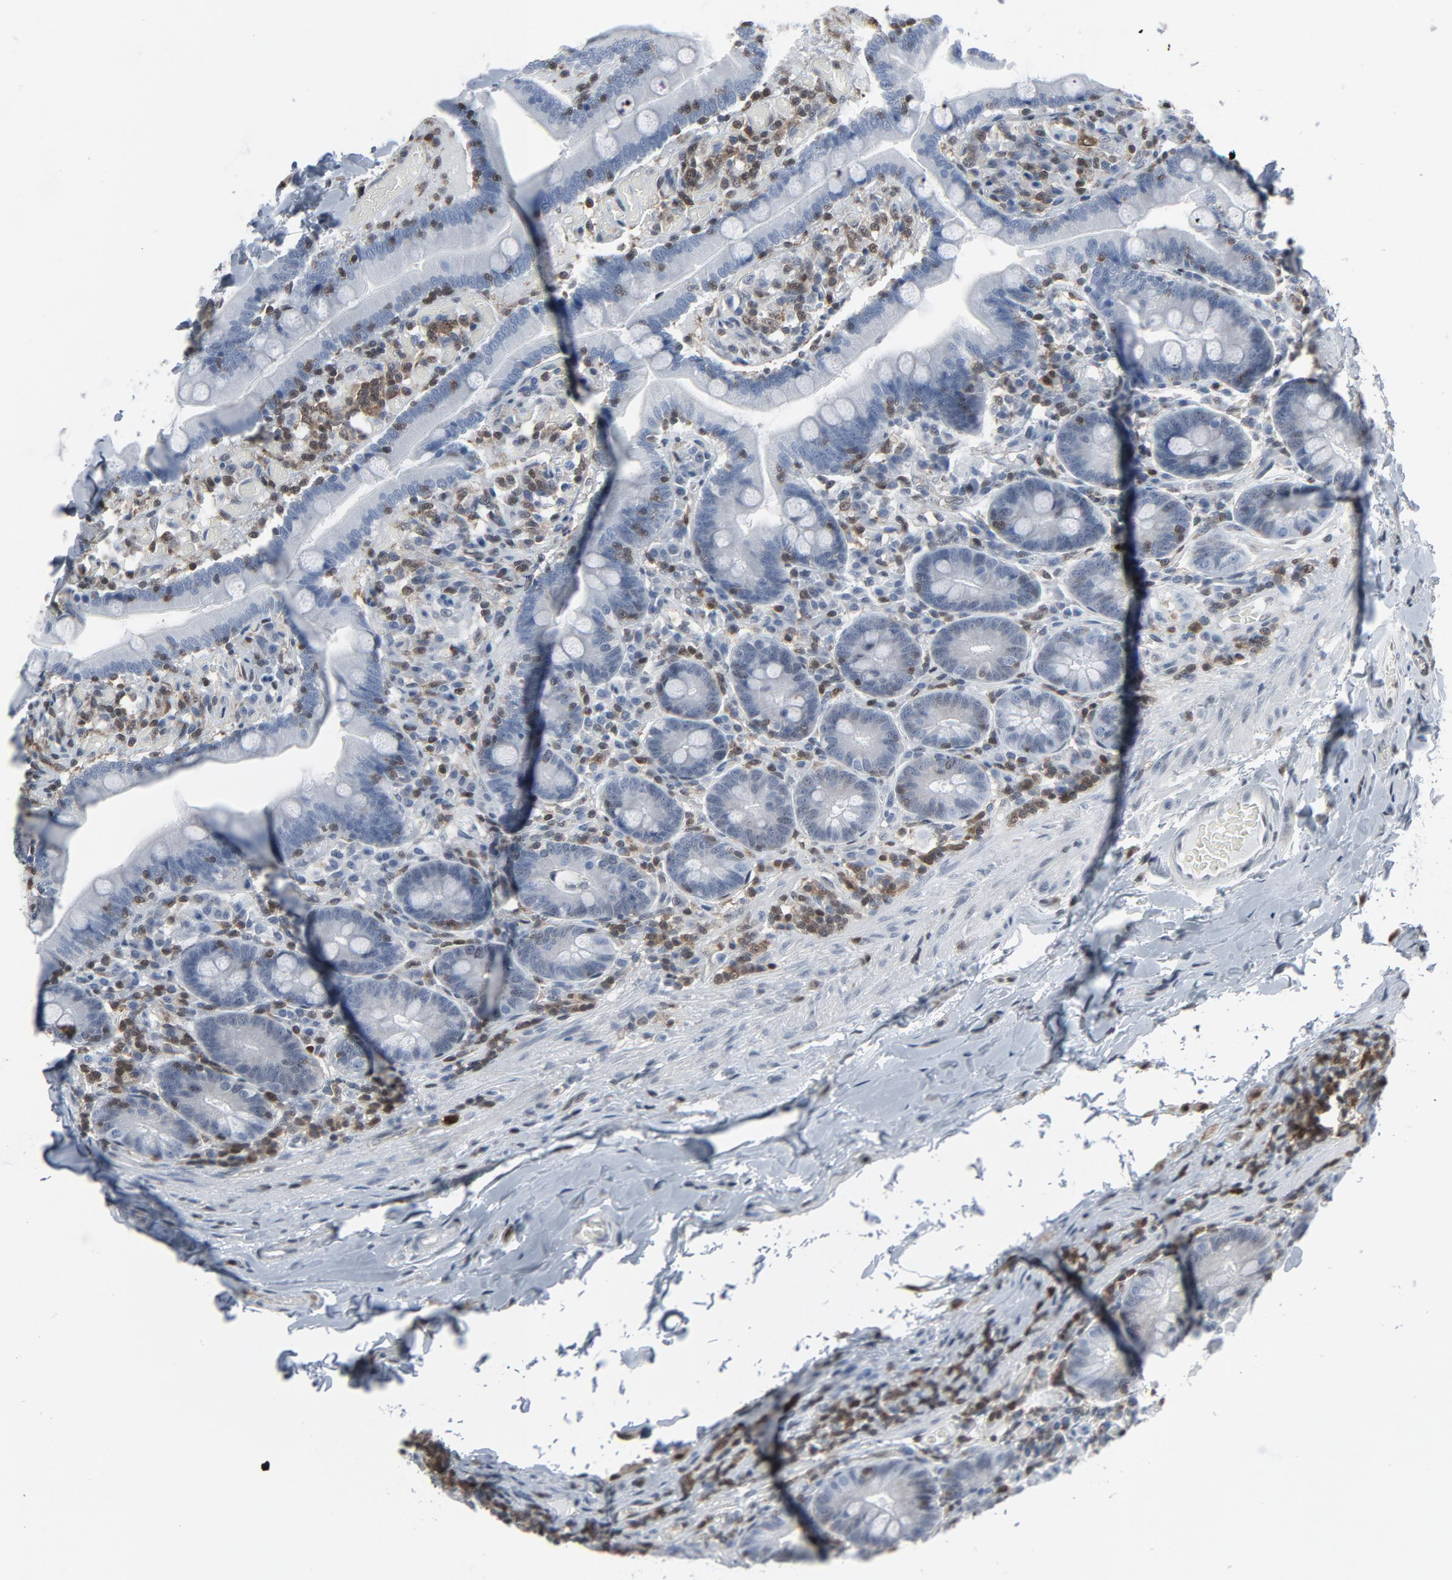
{"staining": {"intensity": "negative", "quantity": "none", "location": "none"}, "tissue": "duodenum", "cell_type": "Glandular cells", "image_type": "normal", "snomed": [{"axis": "morphology", "description": "Normal tissue, NOS"}, {"axis": "topography", "description": "Duodenum"}], "caption": "This image is of normal duodenum stained with IHC to label a protein in brown with the nuclei are counter-stained blue. There is no positivity in glandular cells. The staining is performed using DAB brown chromogen with nuclei counter-stained in using hematoxylin.", "gene": "STAT5A", "patient": {"sex": "male", "age": 66}}